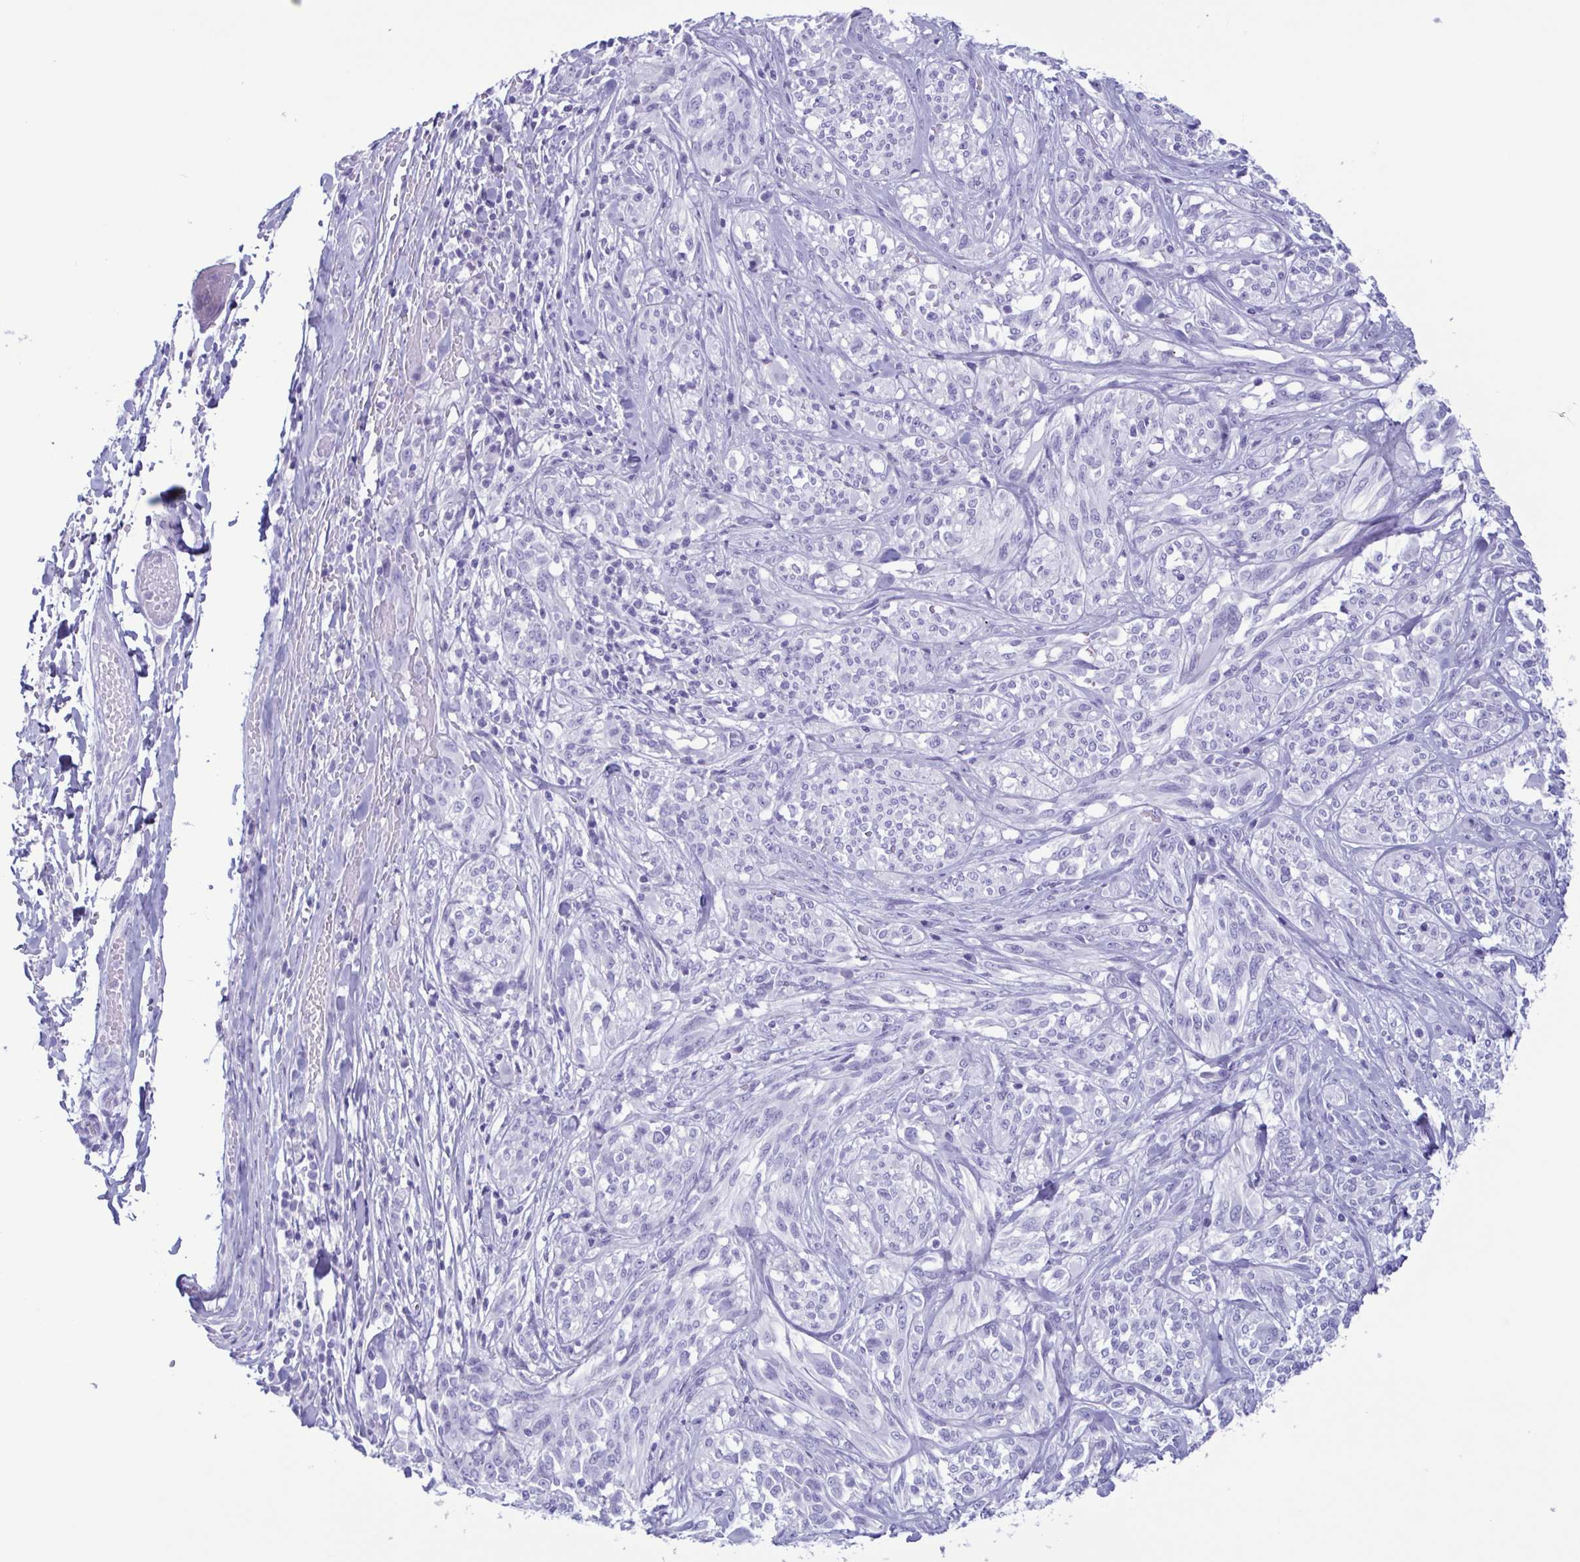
{"staining": {"intensity": "negative", "quantity": "none", "location": "none"}, "tissue": "melanoma", "cell_type": "Tumor cells", "image_type": "cancer", "snomed": [{"axis": "morphology", "description": "Malignant melanoma, NOS"}, {"axis": "topography", "description": "Skin"}], "caption": "Immunohistochemistry micrograph of human malignant melanoma stained for a protein (brown), which displays no expression in tumor cells. (Stains: DAB (3,3'-diaminobenzidine) immunohistochemistry with hematoxylin counter stain, Microscopy: brightfield microscopy at high magnification).", "gene": "LTF", "patient": {"sex": "female", "age": 91}}